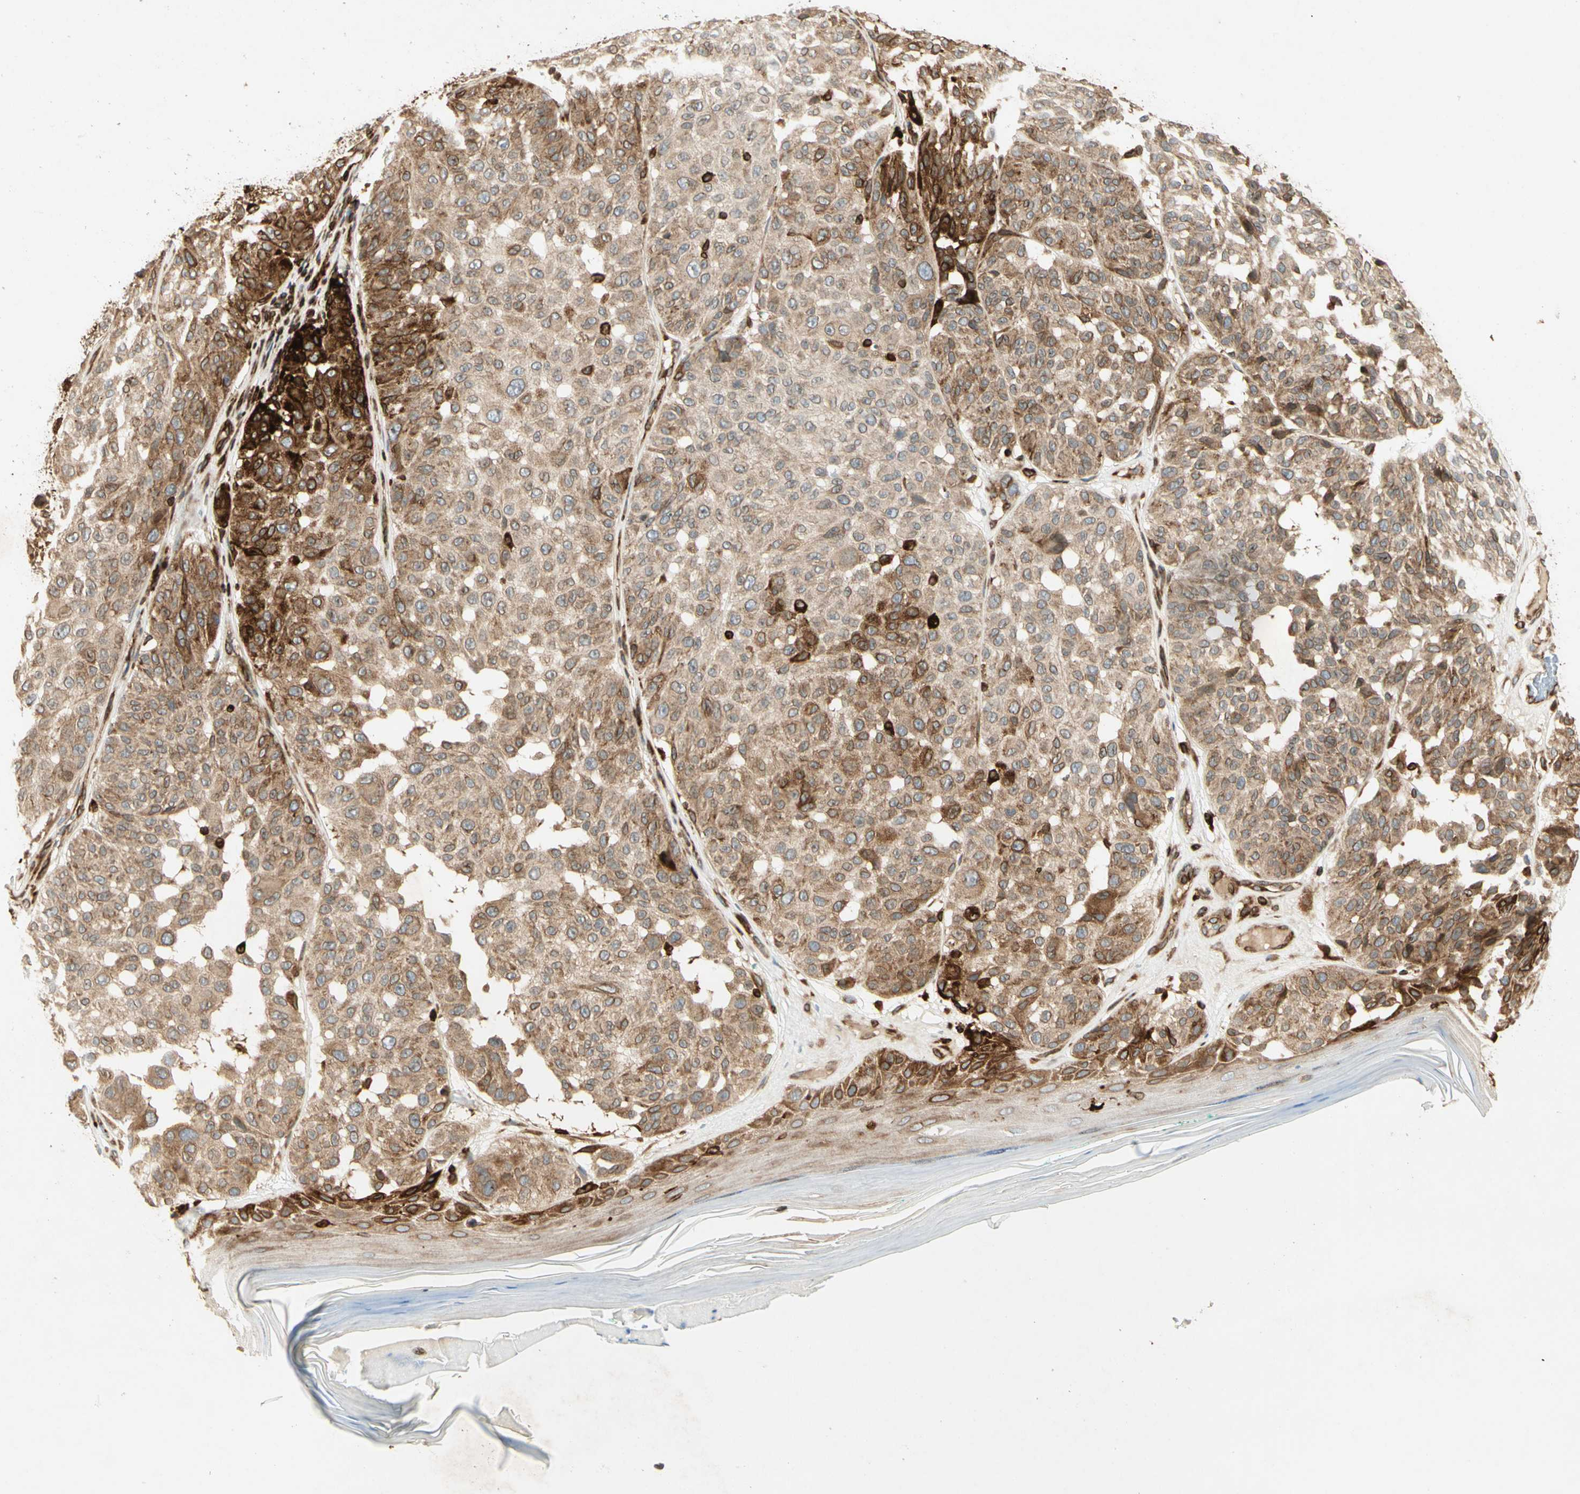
{"staining": {"intensity": "moderate", "quantity": ">75%", "location": "cytoplasmic/membranous"}, "tissue": "melanoma", "cell_type": "Tumor cells", "image_type": "cancer", "snomed": [{"axis": "morphology", "description": "Malignant melanoma, NOS"}, {"axis": "topography", "description": "Skin"}], "caption": "Immunohistochemical staining of human malignant melanoma demonstrates medium levels of moderate cytoplasmic/membranous positivity in approximately >75% of tumor cells.", "gene": "TAPBP", "patient": {"sex": "female", "age": 46}}